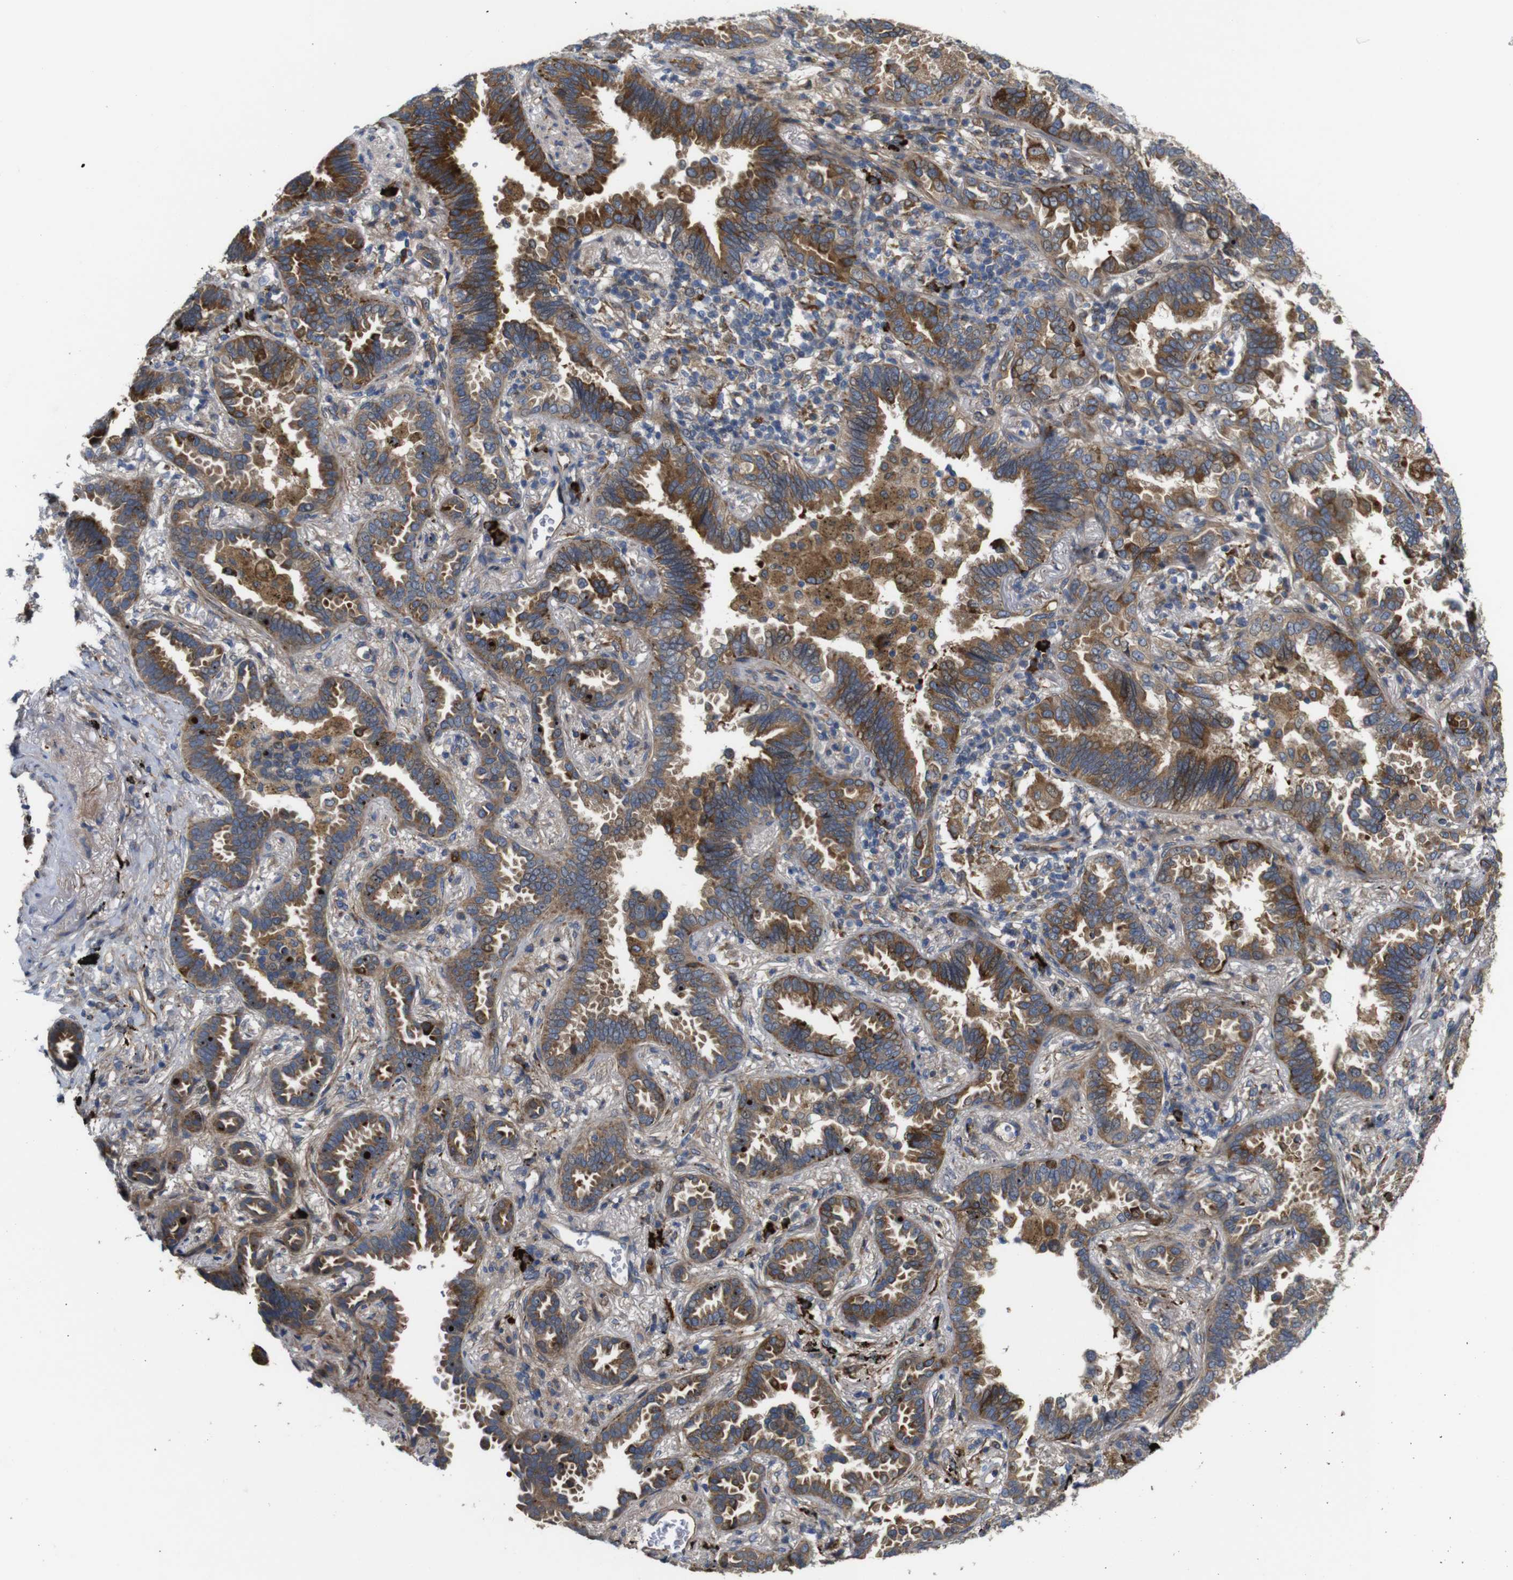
{"staining": {"intensity": "strong", "quantity": ">75%", "location": "cytoplasmic/membranous"}, "tissue": "lung cancer", "cell_type": "Tumor cells", "image_type": "cancer", "snomed": [{"axis": "morphology", "description": "Normal tissue, NOS"}, {"axis": "morphology", "description": "Adenocarcinoma, NOS"}, {"axis": "topography", "description": "Lung"}], "caption": "IHC histopathology image of neoplastic tissue: human lung adenocarcinoma stained using IHC displays high levels of strong protein expression localized specifically in the cytoplasmic/membranous of tumor cells, appearing as a cytoplasmic/membranous brown color.", "gene": "UBE2G2", "patient": {"sex": "male", "age": 59}}